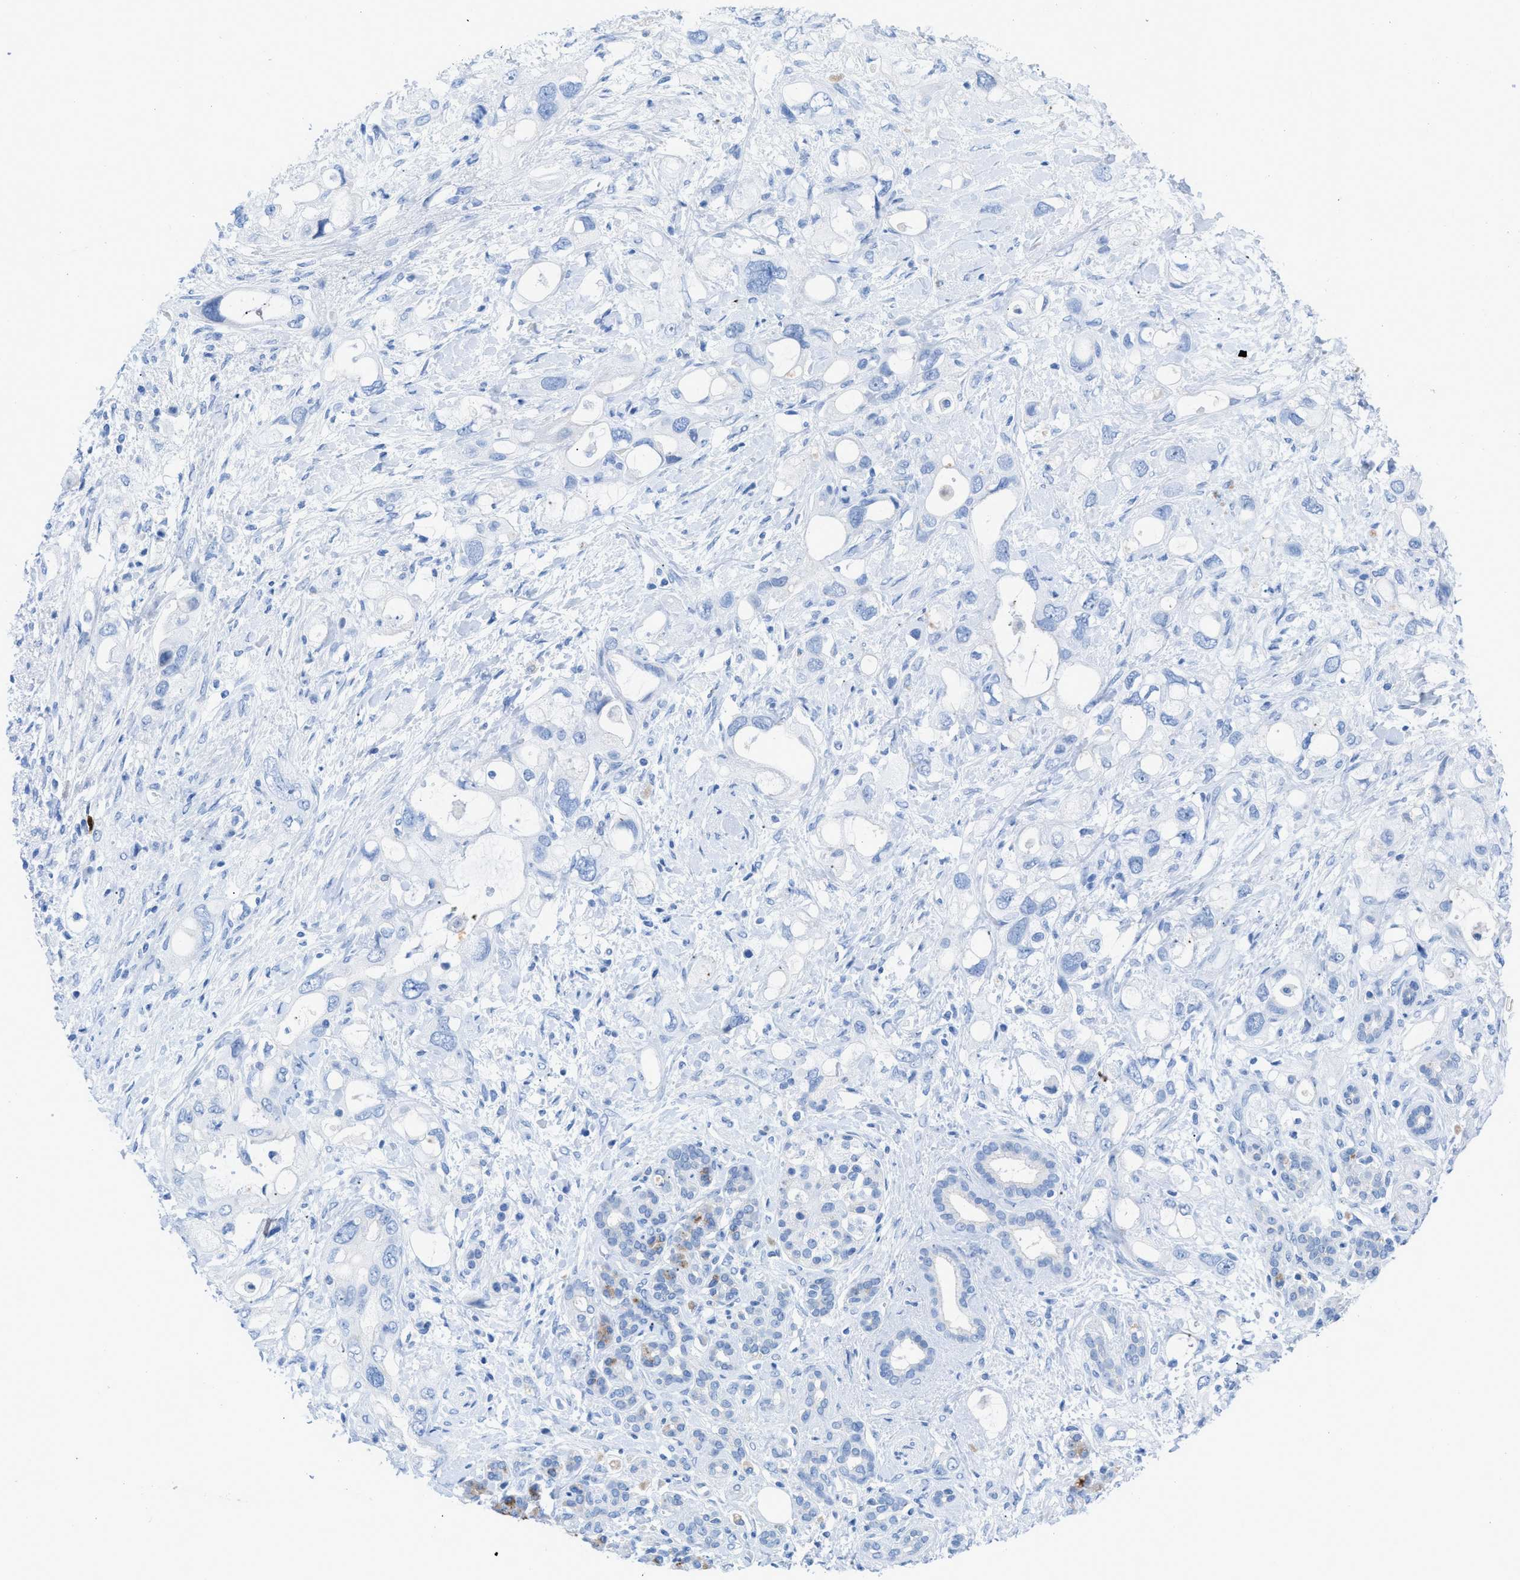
{"staining": {"intensity": "negative", "quantity": "none", "location": "none"}, "tissue": "pancreatic cancer", "cell_type": "Tumor cells", "image_type": "cancer", "snomed": [{"axis": "morphology", "description": "Adenocarcinoma, NOS"}, {"axis": "topography", "description": "Pancreas"}], "caption": "The histopathology image exhibits no staining of tumor cells in pancreatic adenocarcinoma.", "gene": "TCL1A", "patient": {"sex": "female", "age": 56}}